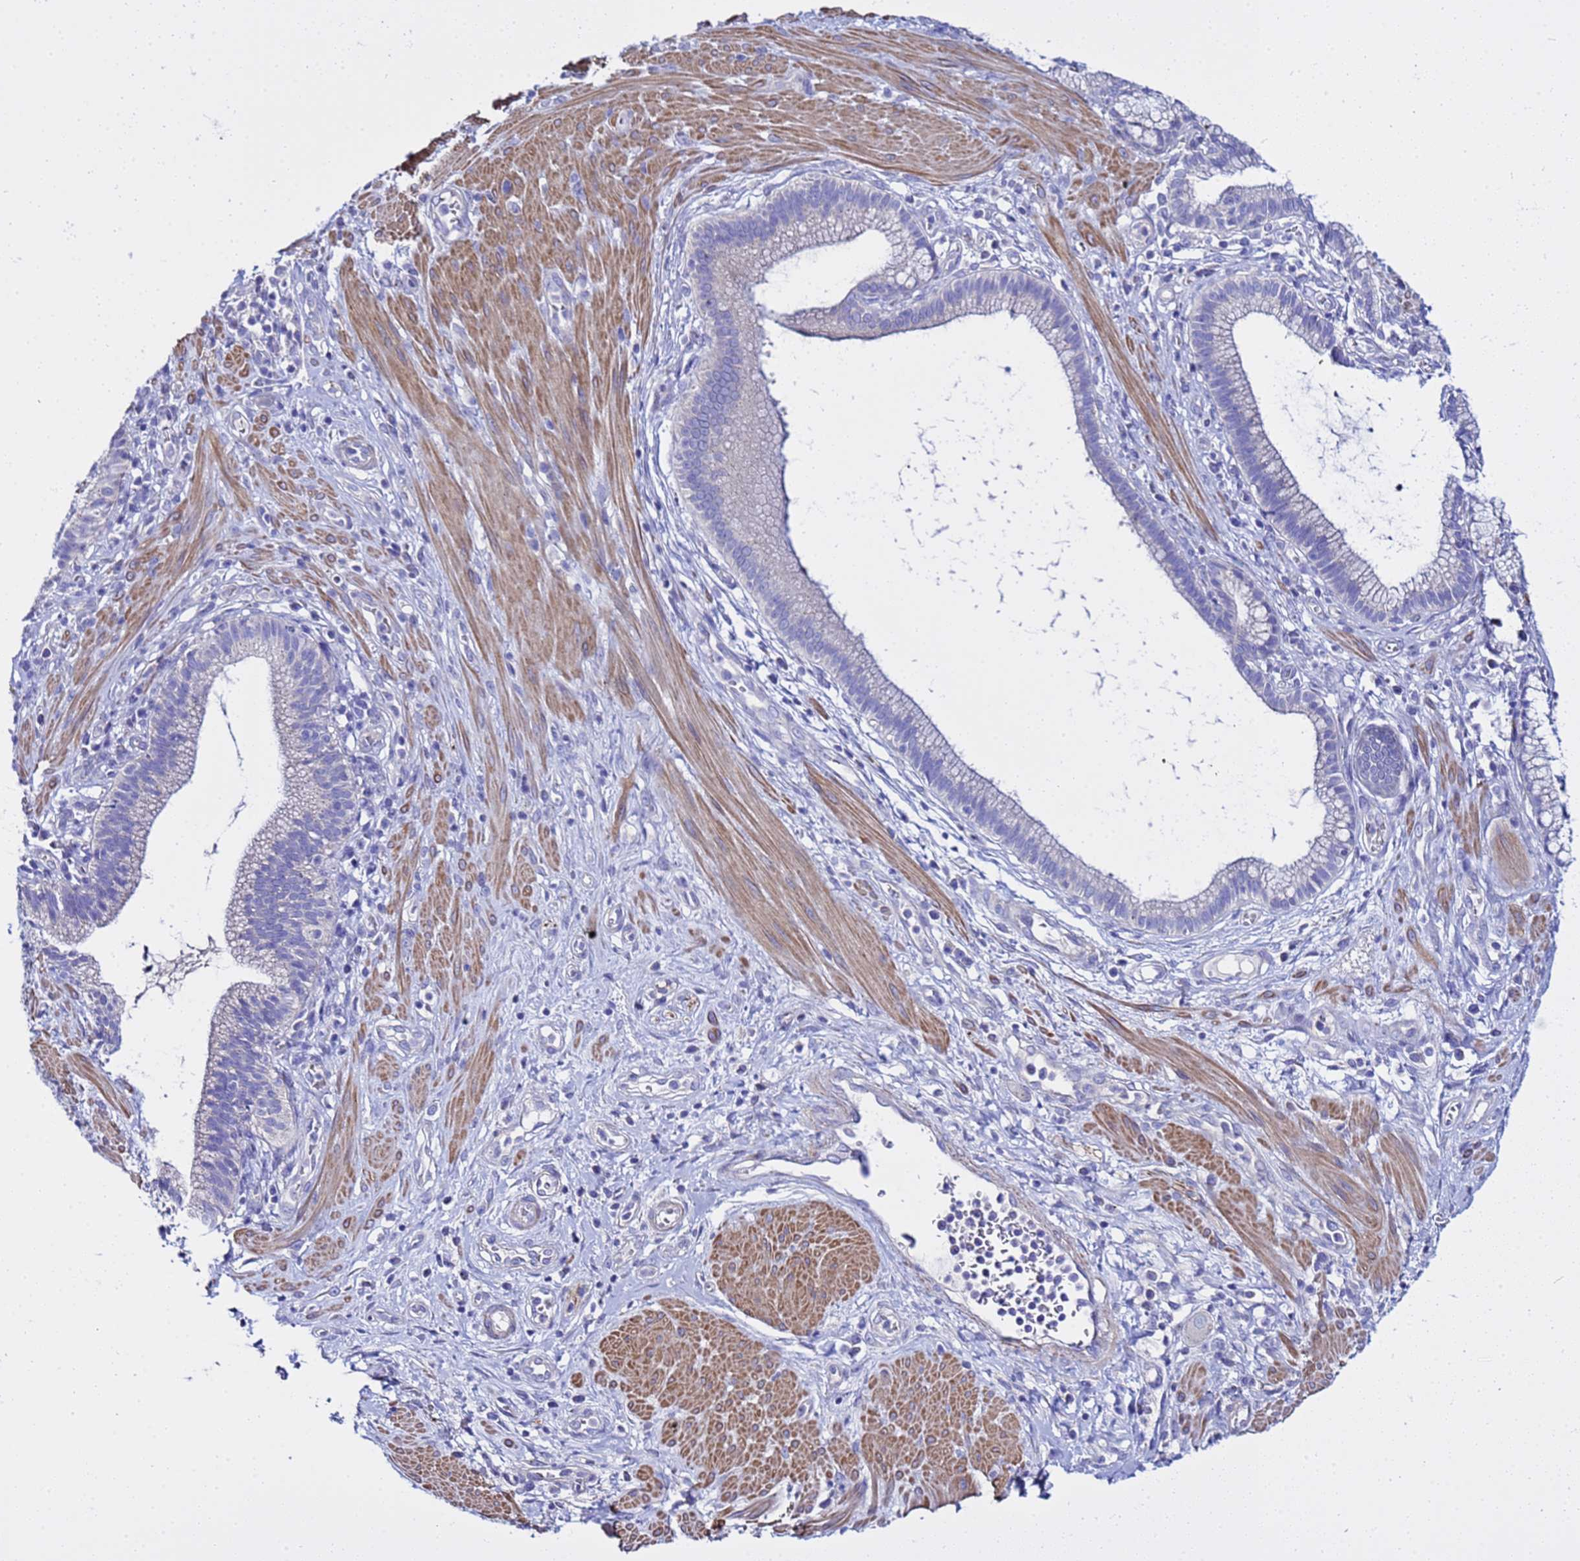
{"staining": {"intensity": "negative", "quantity": "none", "location": "none"}, "tissue": "pancreatic cancer", "cell_type": "Tumor cells", "image_type": "cancer", "snomed": [{"axis": "morphology", "description": "Adenocarcinoma, NOS"}, {"axis": "topography", "description": "Pancreas"}], "caption": "The image shows no significant positivity in tumor cells of pancreatic cancer.", "gene": "USP18", "patient": {"sex": "male", "age": 72}}